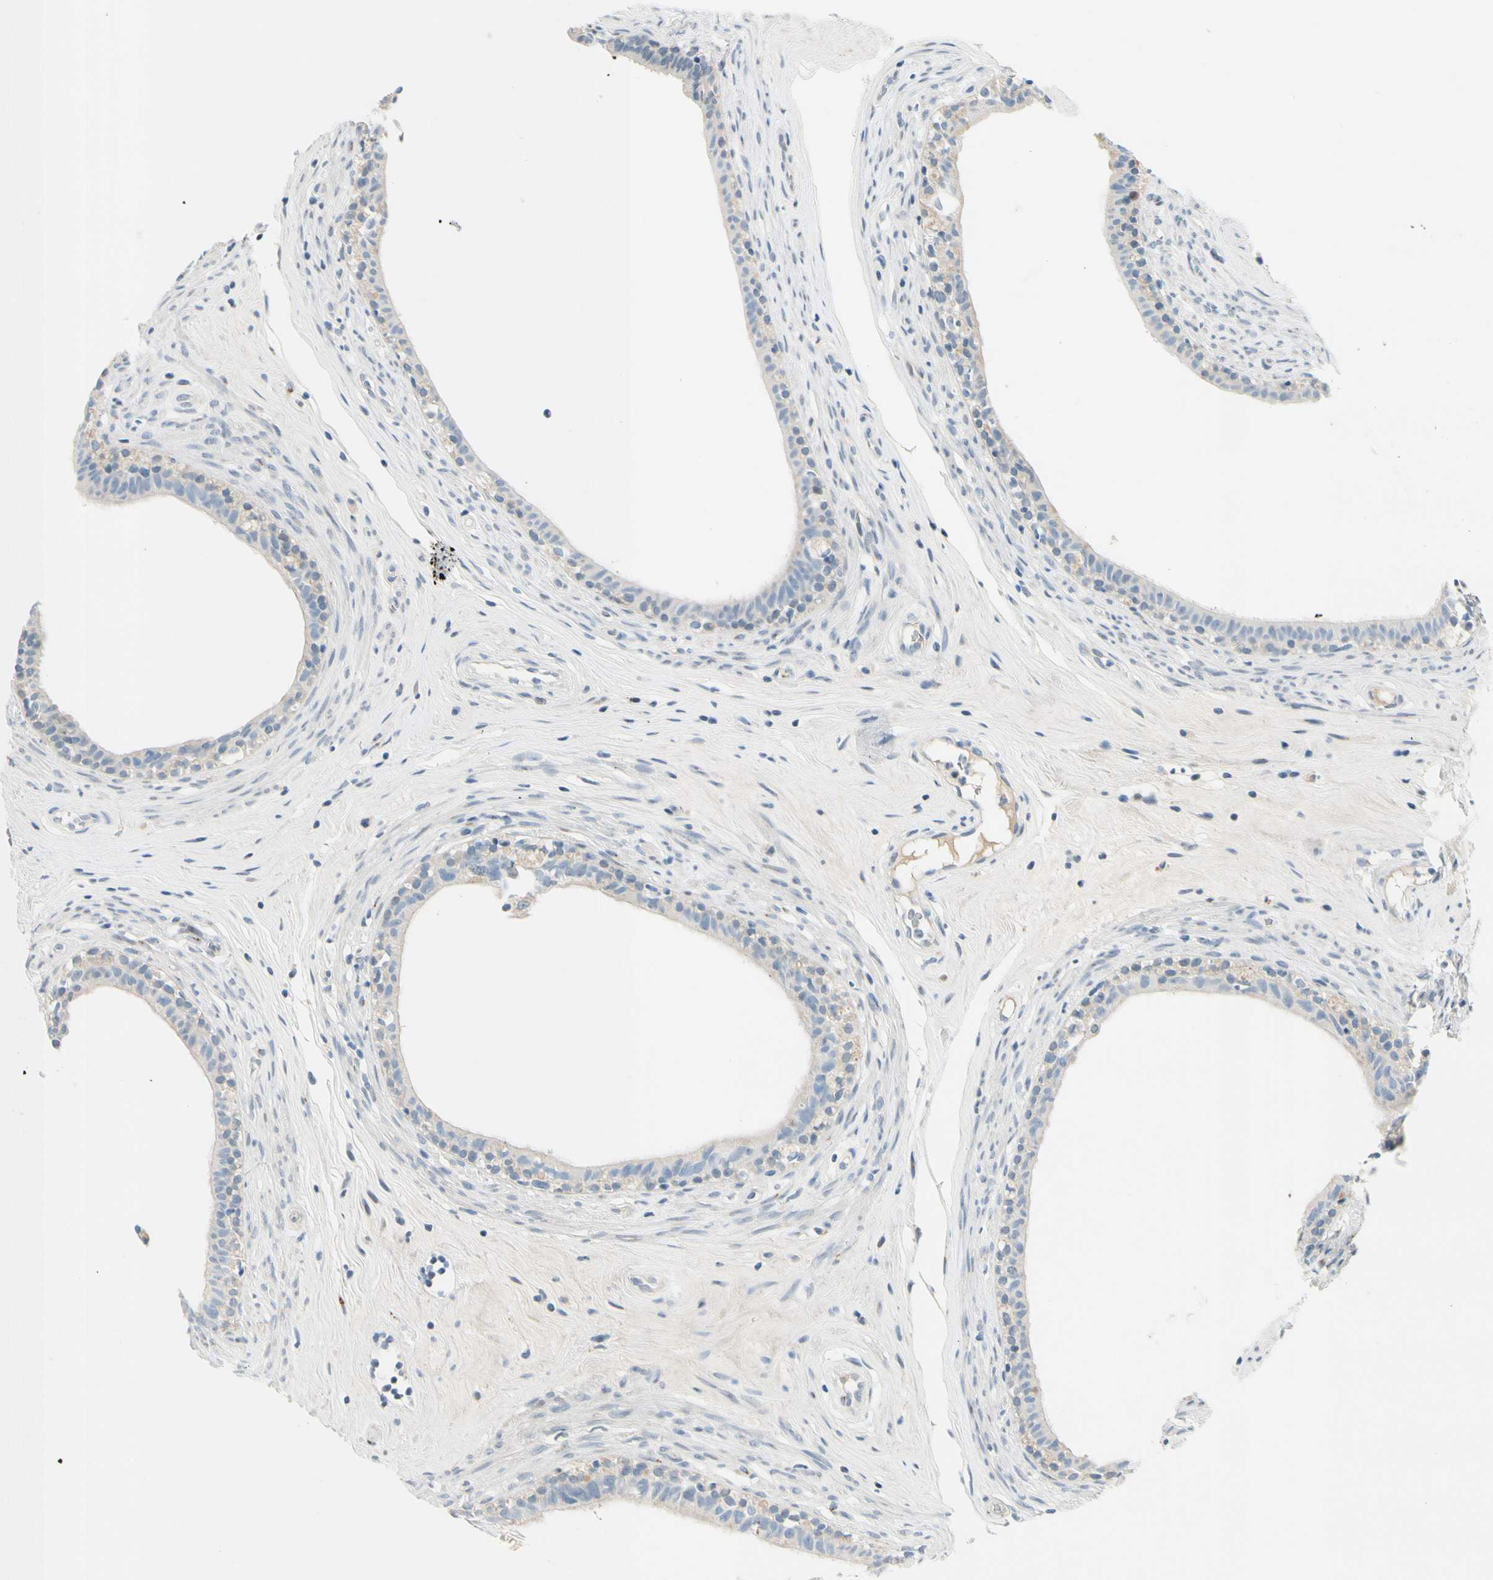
{"staining": {"intensity": "moderate", "quantity": "<25%", "location": "nuclear"}, "tissue": "epididymis", "cell_type": "Glandular cells", "image_type": "normal", "snomed": [{"axis": "morphology", "description": "Normal tissue, NOS"}, {"axis": "morphology", "description": "Inflammation, NOS"}, {"axis": "topography", "description": "Epididymis"}], "caption": "Unremarkable epididymis displays moderate nuclear positivity in approximately <25% of glandular cells, visualized by immunohistochemistry. (DAB (3,3'-diaminobenzidine) = brown stain, brightfield microscopy at high magnification).", "gene": "B4GALNT1", "patient": {"sex": "male", "age": 84}}